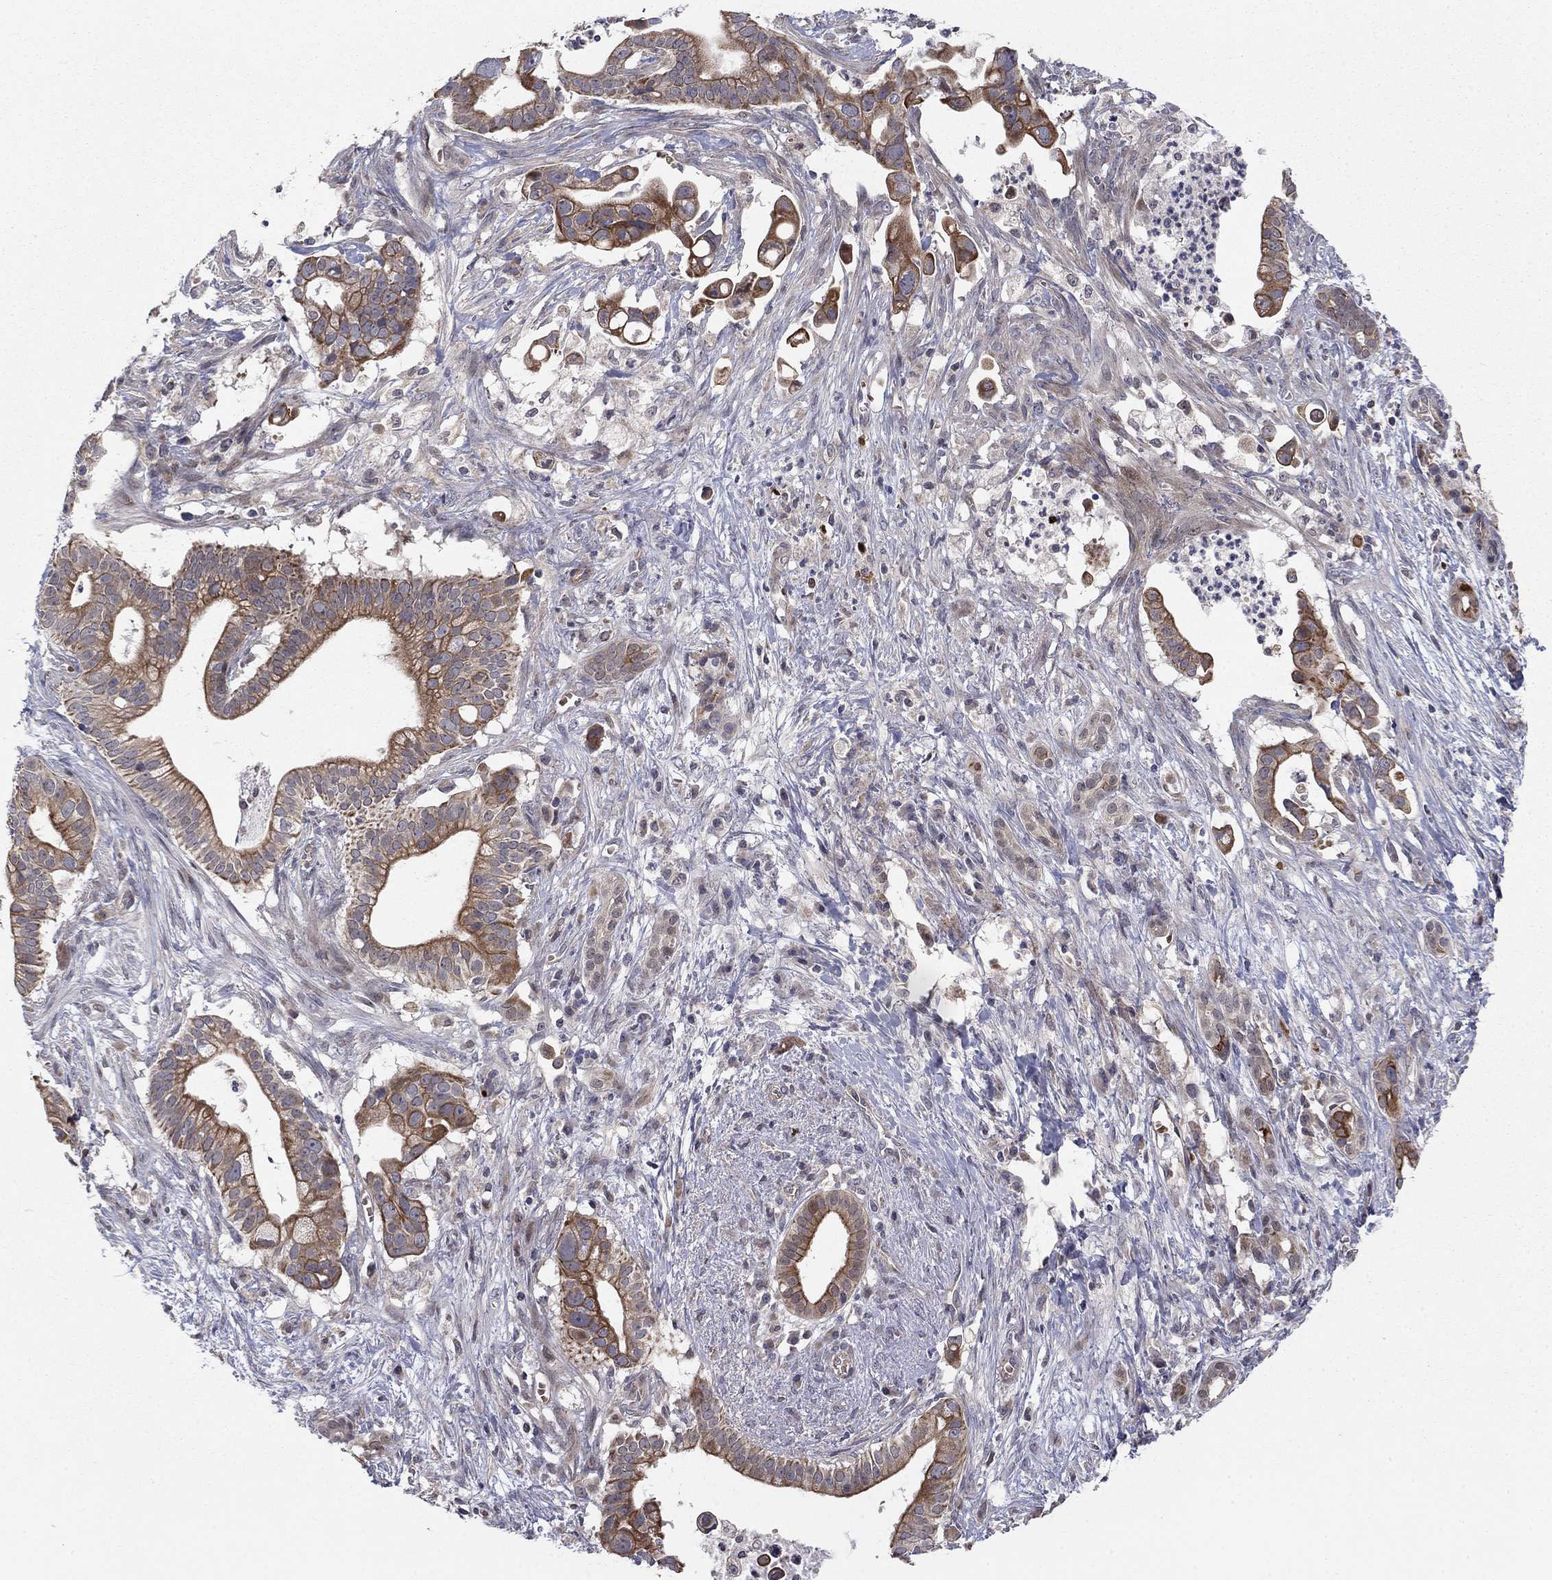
{"staining": {"intensity": "moderate", "quantity": "25%-75%", "location": "cytoplasmic/membranous"}, "tissue": "pancreatic cancer", "cell_type": "Tumor cells", "image_type": "cancer", "snomed": [{"axis": "morphology", "description": "Adenocarcinoma, NOS"}, {"axis": "topography", "description": "Pancreas"}], "caption": "Human pancreatic cancer stained for a protein (brown) demonstrates moderate cytoplasmic/membranous positive expression in approximately 25%-75% of tumor cells.", "gene": "BCL11A", "patient": {"sex": "male", "age": 61}}